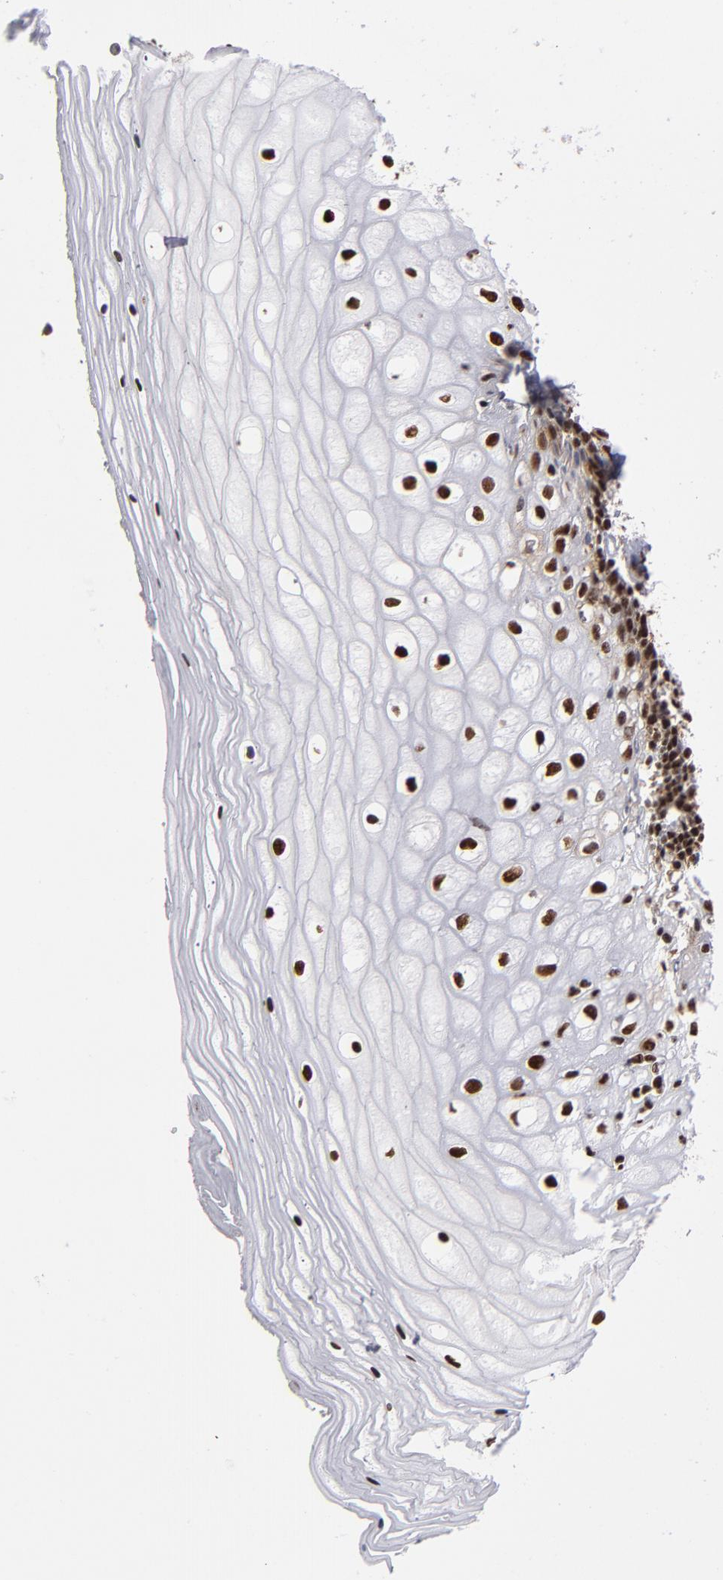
{"staining": {"intensity": "strong", "quantity": ">75%", "location": "nuclear"}, "tissue": "vagina", "cell_type": "Squamous epithelial cells", "image_type": "normal", "snomed": [{"axis": "morphology", "description": "Normal tissue, NOS"}, {"axis": "topography", "description": "Vagina"}], "caption": "Protein staining by IHC reveals strong nuclear staining in approximately >75% of squamous epithelial cells in benign vagina. (IHC, brightfield microscopy, high magnification).", "gene": "MRE11", "patient": {"sex": "female", "age": 46}}